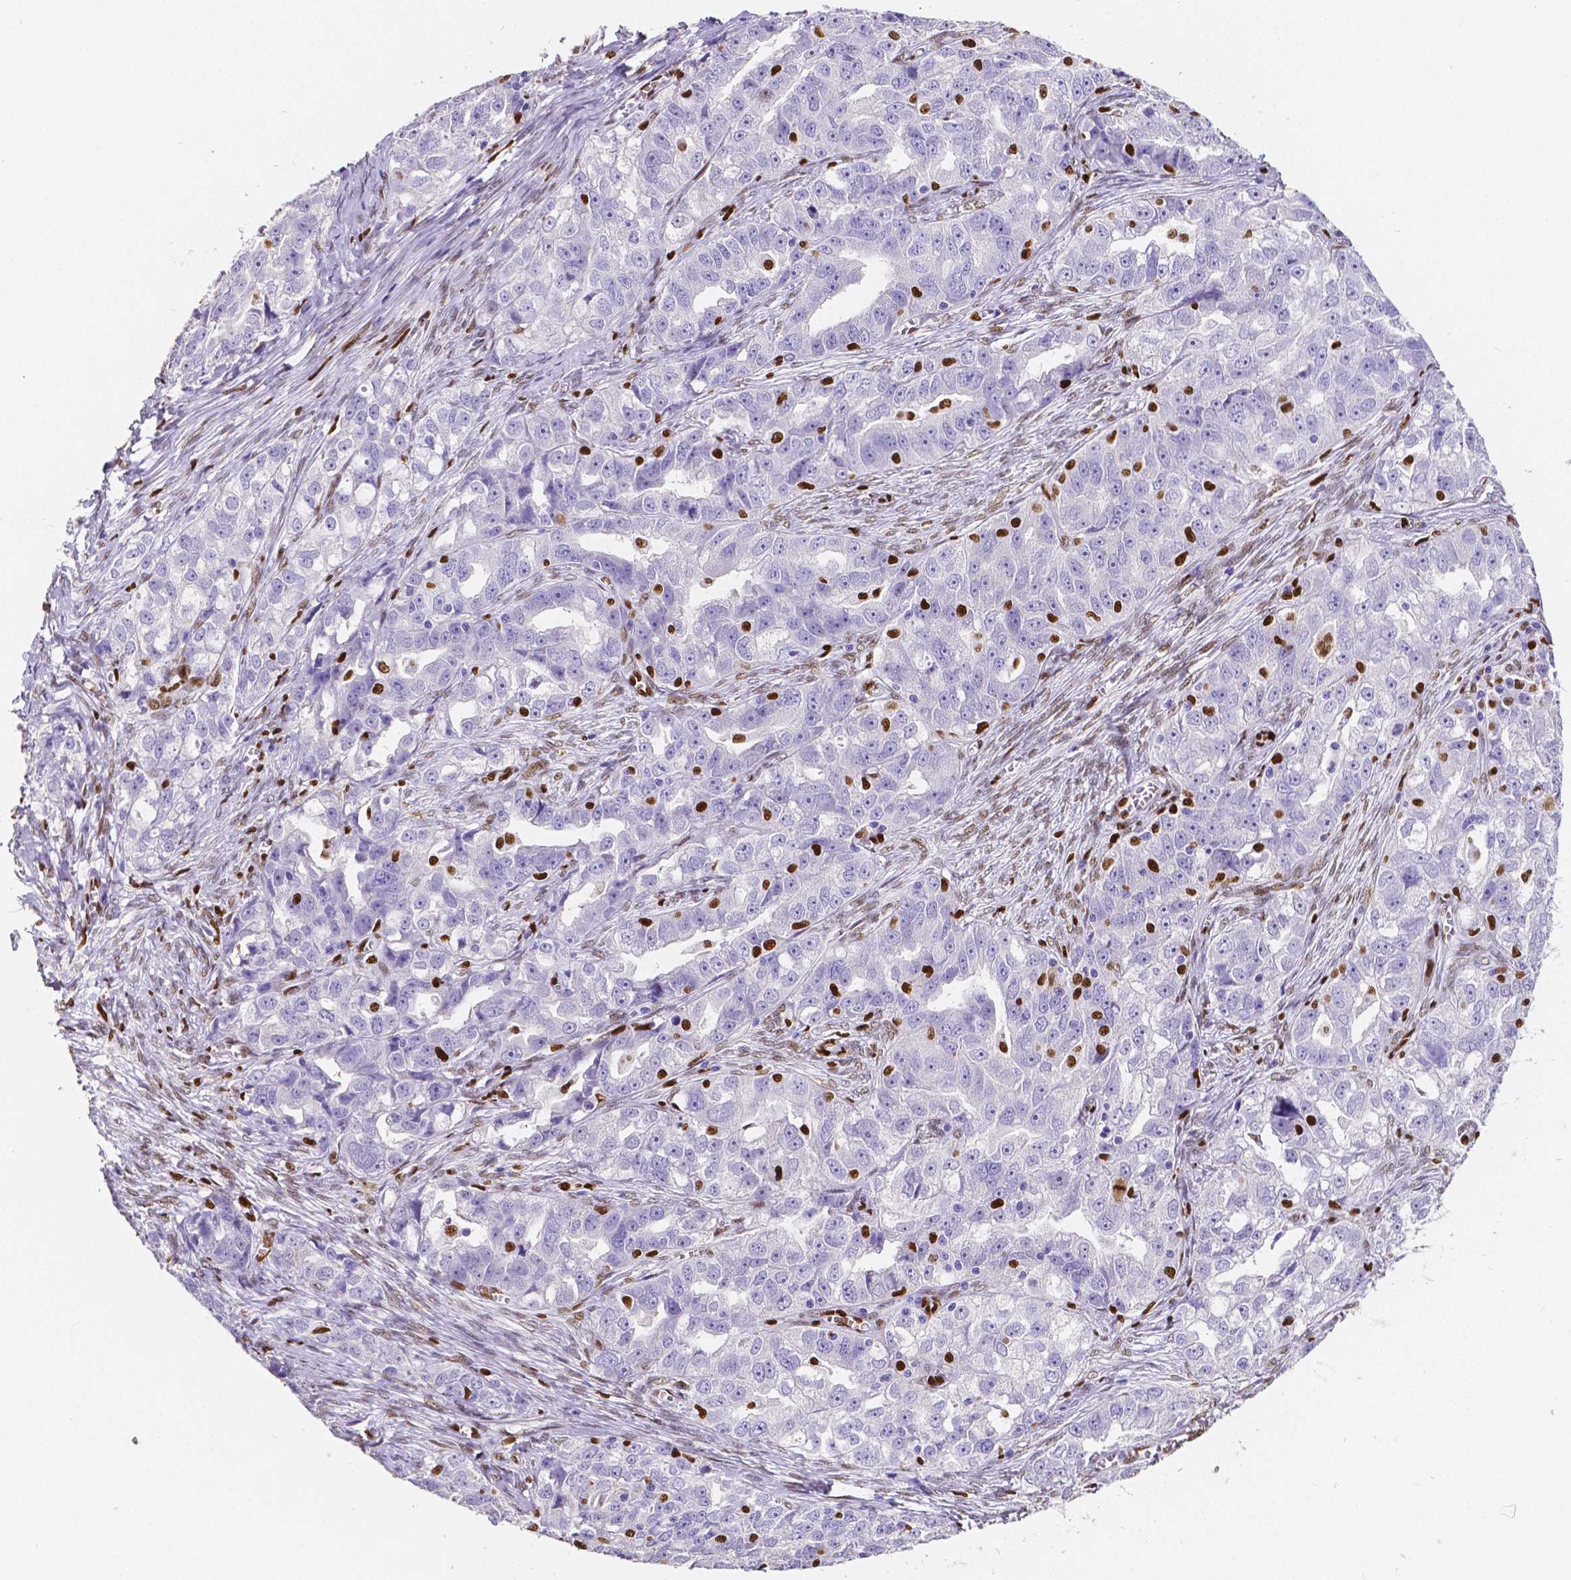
{"staining": {"intensity": "negative", "quantity": "none", "location": "none"}, "tissue": "ovarian cancer", "cell_type": "Tumor cells", "image_type": "cancer", "snomed": [{"axis": "morphology", "description": "Cystadenocarcinoma, serous, NOS"}, {"axis": "topography", "description": "Ovary"}], "caption": "IHC histopathology image of neoplastic tissue: human ovarian cancer (serous cystadenocarcinoma) stained with DAB displays no significant protein expression in tumor cells. (DAB (3,3'-diaminobenzidine) IHC with hematoxylin counter stain).", "gene": "MEF2C", "patient": {"sex": "female", "age": 51}}